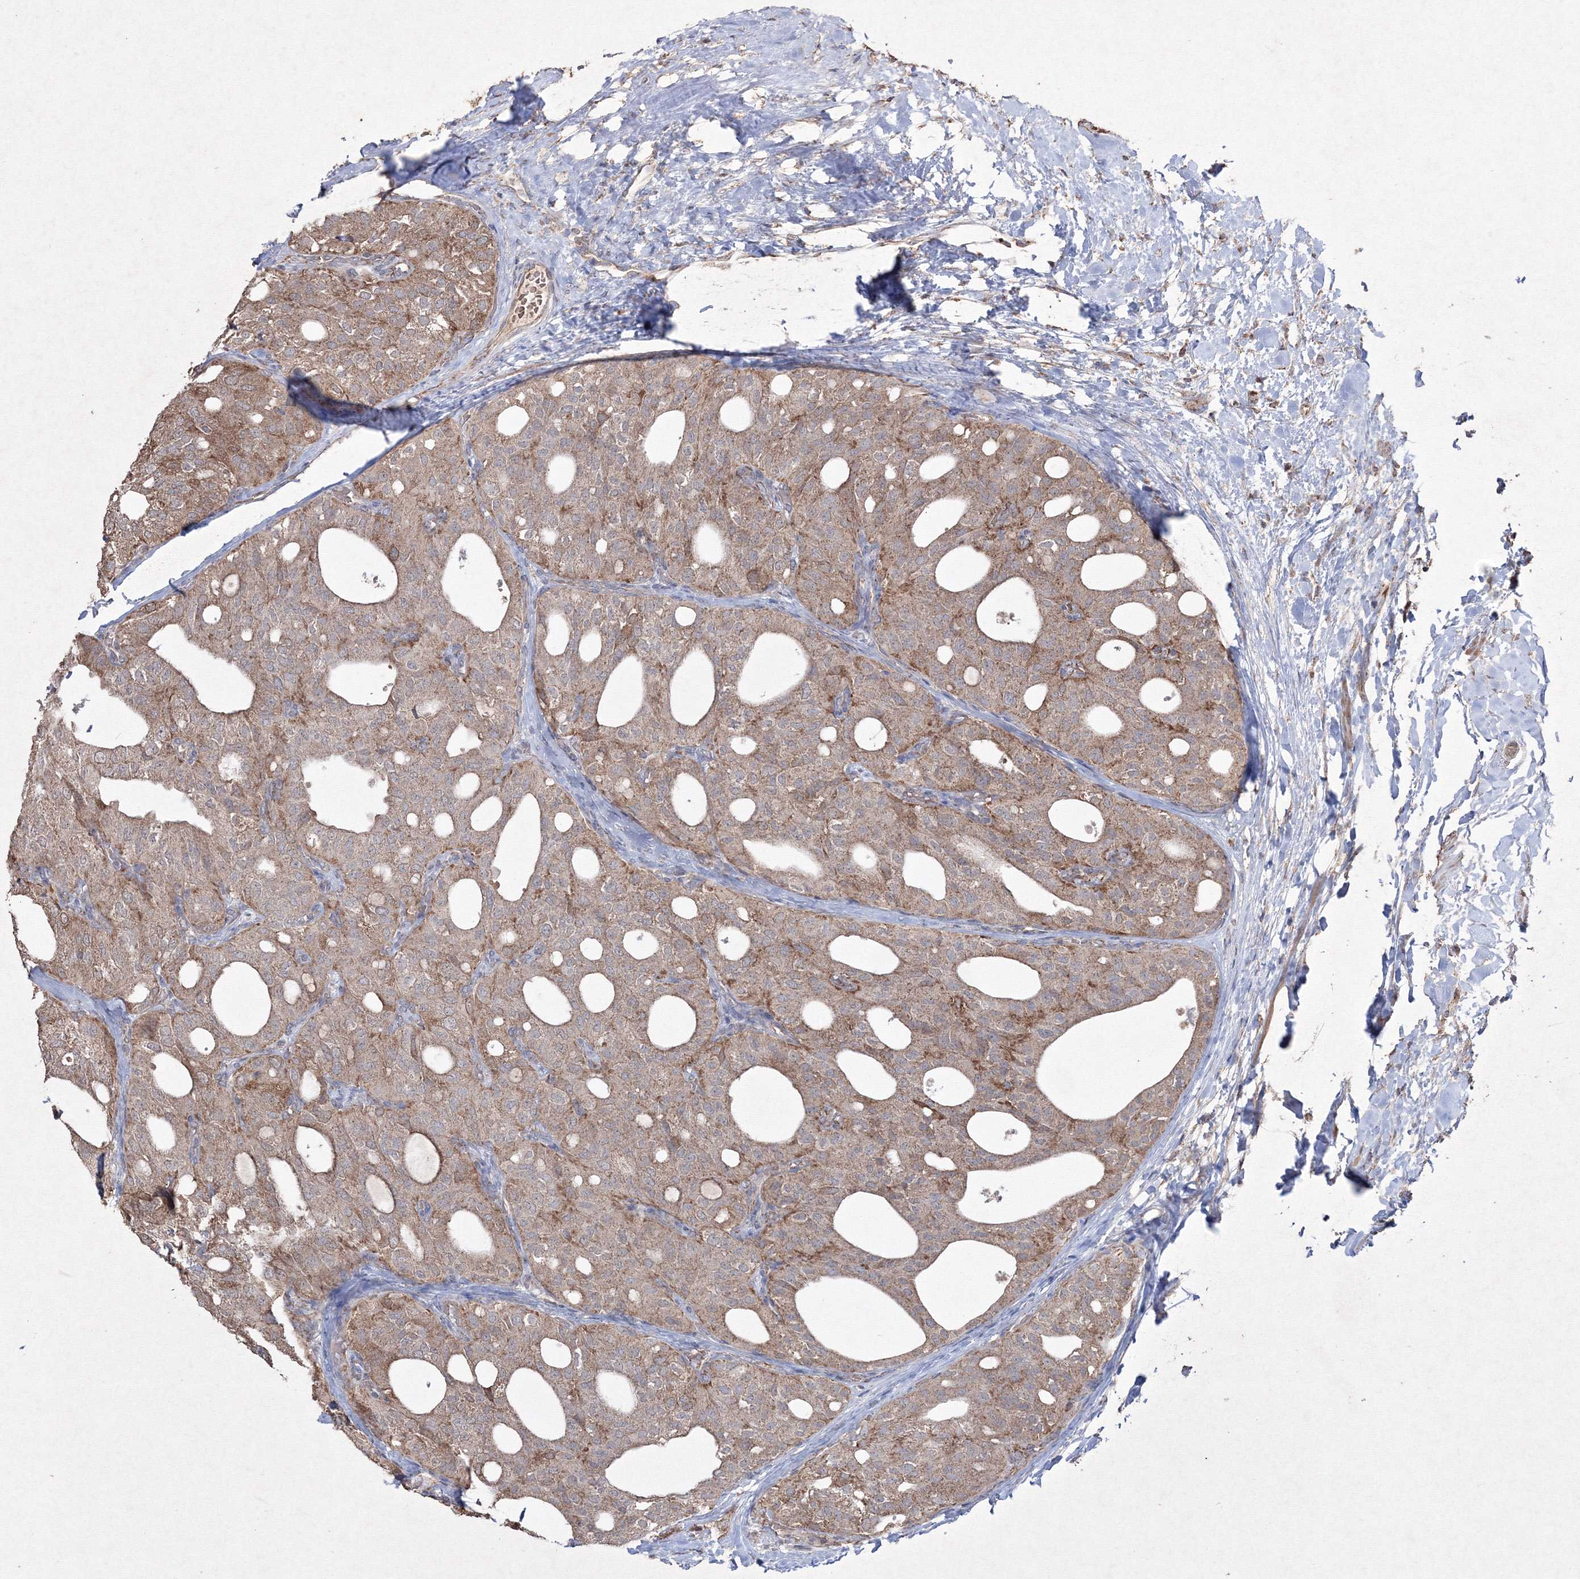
{"staining": {"intensity": "moderate", "quantity": "<25%", "location": "cytoplasmic/membranous"}, "tissue": "thyroid cancer", "cell_type": "Tumor cells", "image_type": "cancer", "snomed": [{"axis": "morphology", "description": "Follicular adenoma carcinoma, NOS"}, {"axis": "topography", "description": "Thyroid gland"}], "caption": "About <25% of tumor cells in thyroid cancer (follicular adenoma carcinoma) demonstrate moderate cytoplasmic/membranous protein positivity as visualized by brown immunohistochemical staining.", "gene": "GRSF1", "patient": {"sex": "male", "age": 75}}